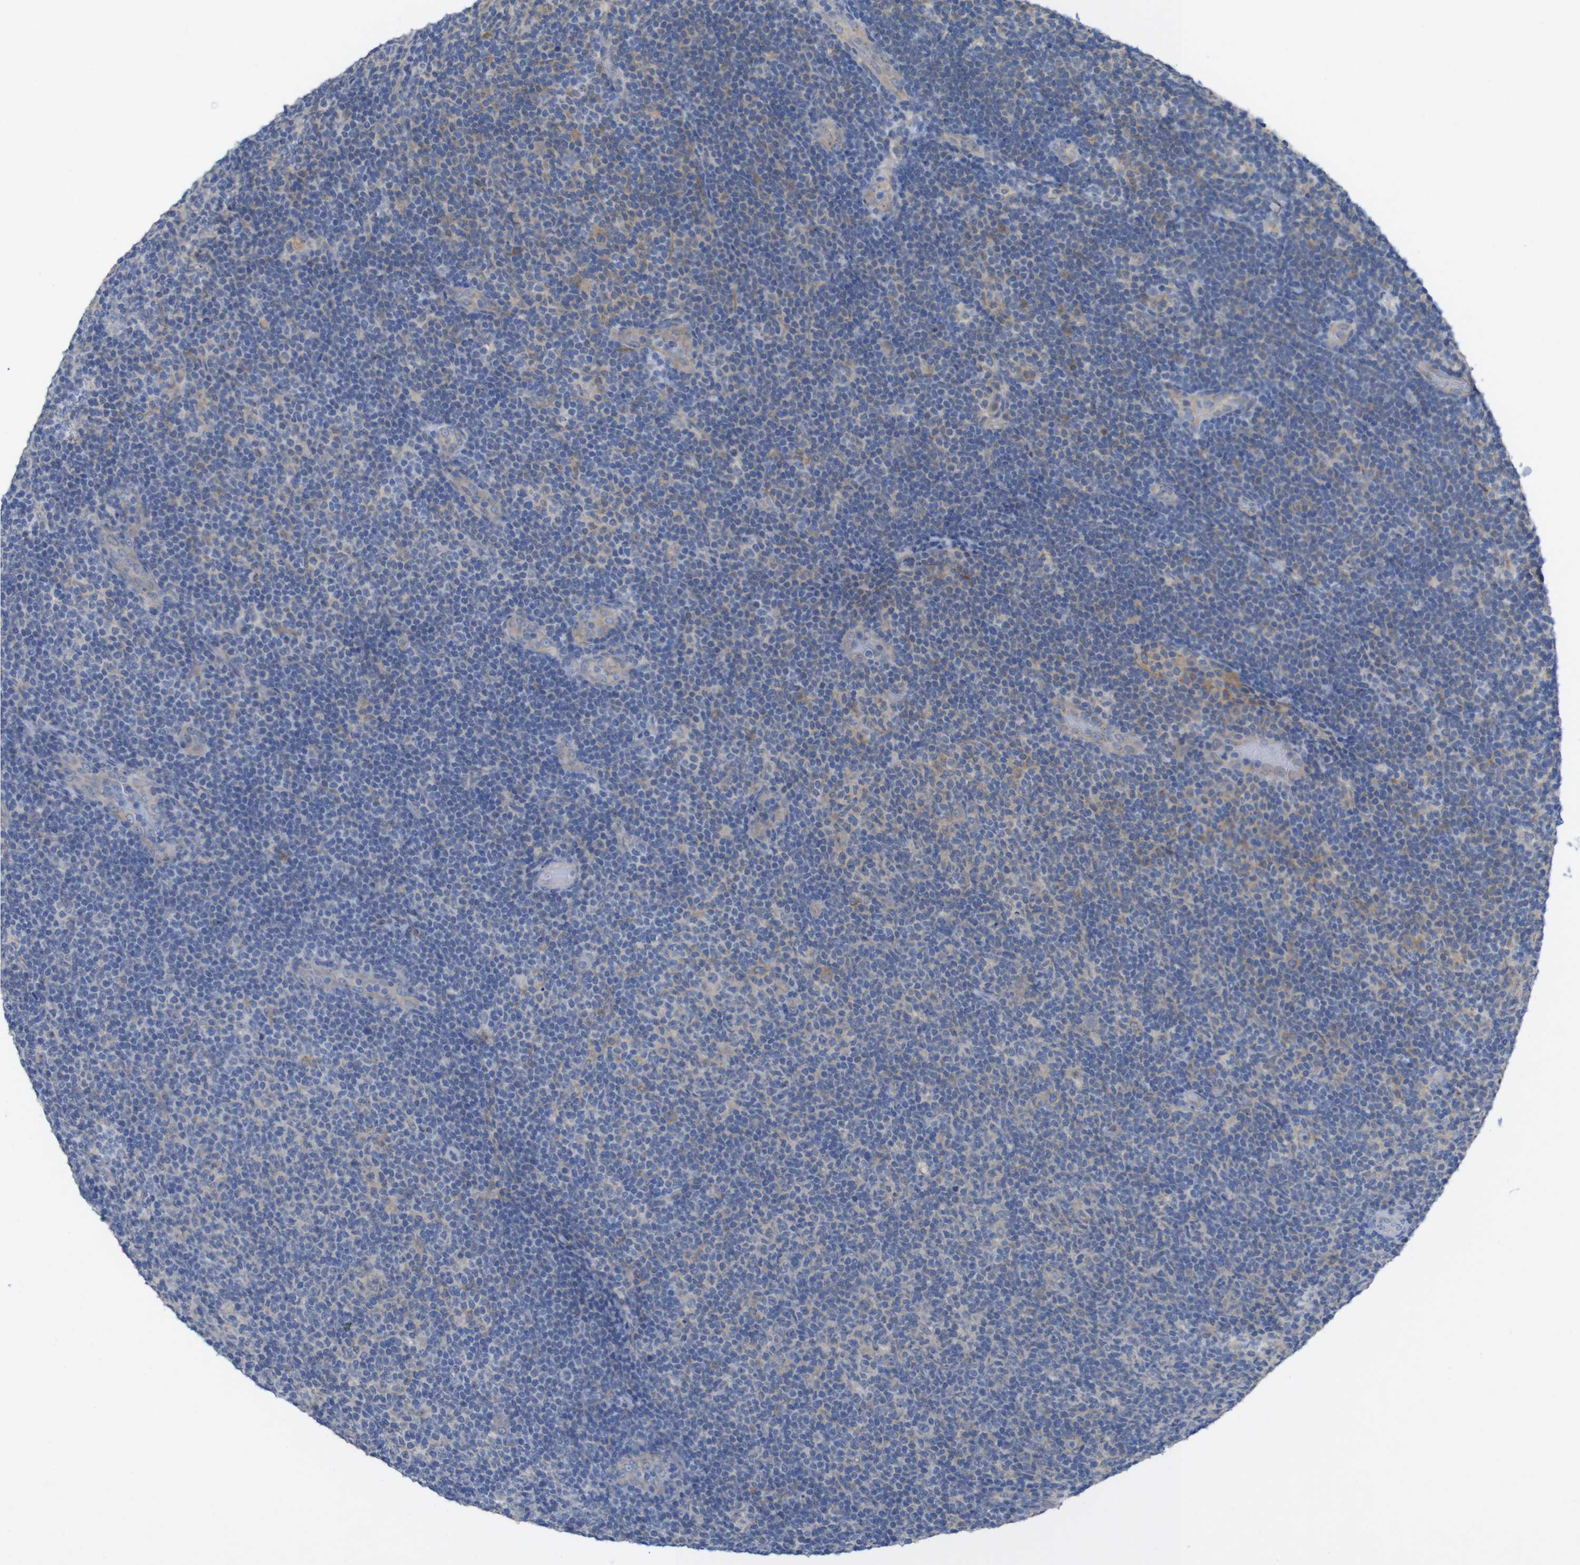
{"staining": {"intensity": "weak", "quantity": "<25%", "location": "cytoplasmic/membranous"}, "tissue": "lymphoma", "cell_type": "Tumor cells", "image_type": "cancer", "snomed": [{"axis": "morphology", "description": "Malignant lymphoma, non-Hodgkin's type, Low grade"}, {"axis": "topography", "description": "Lymph node"}], "caption": "This is an IHC micrograph of malignant lymphoma, non-Hodgkin's type (low-grade). There is no staining in tumor cells.", "gene": "BCAR3", "patient": {"sex": "male", "age": 83}}